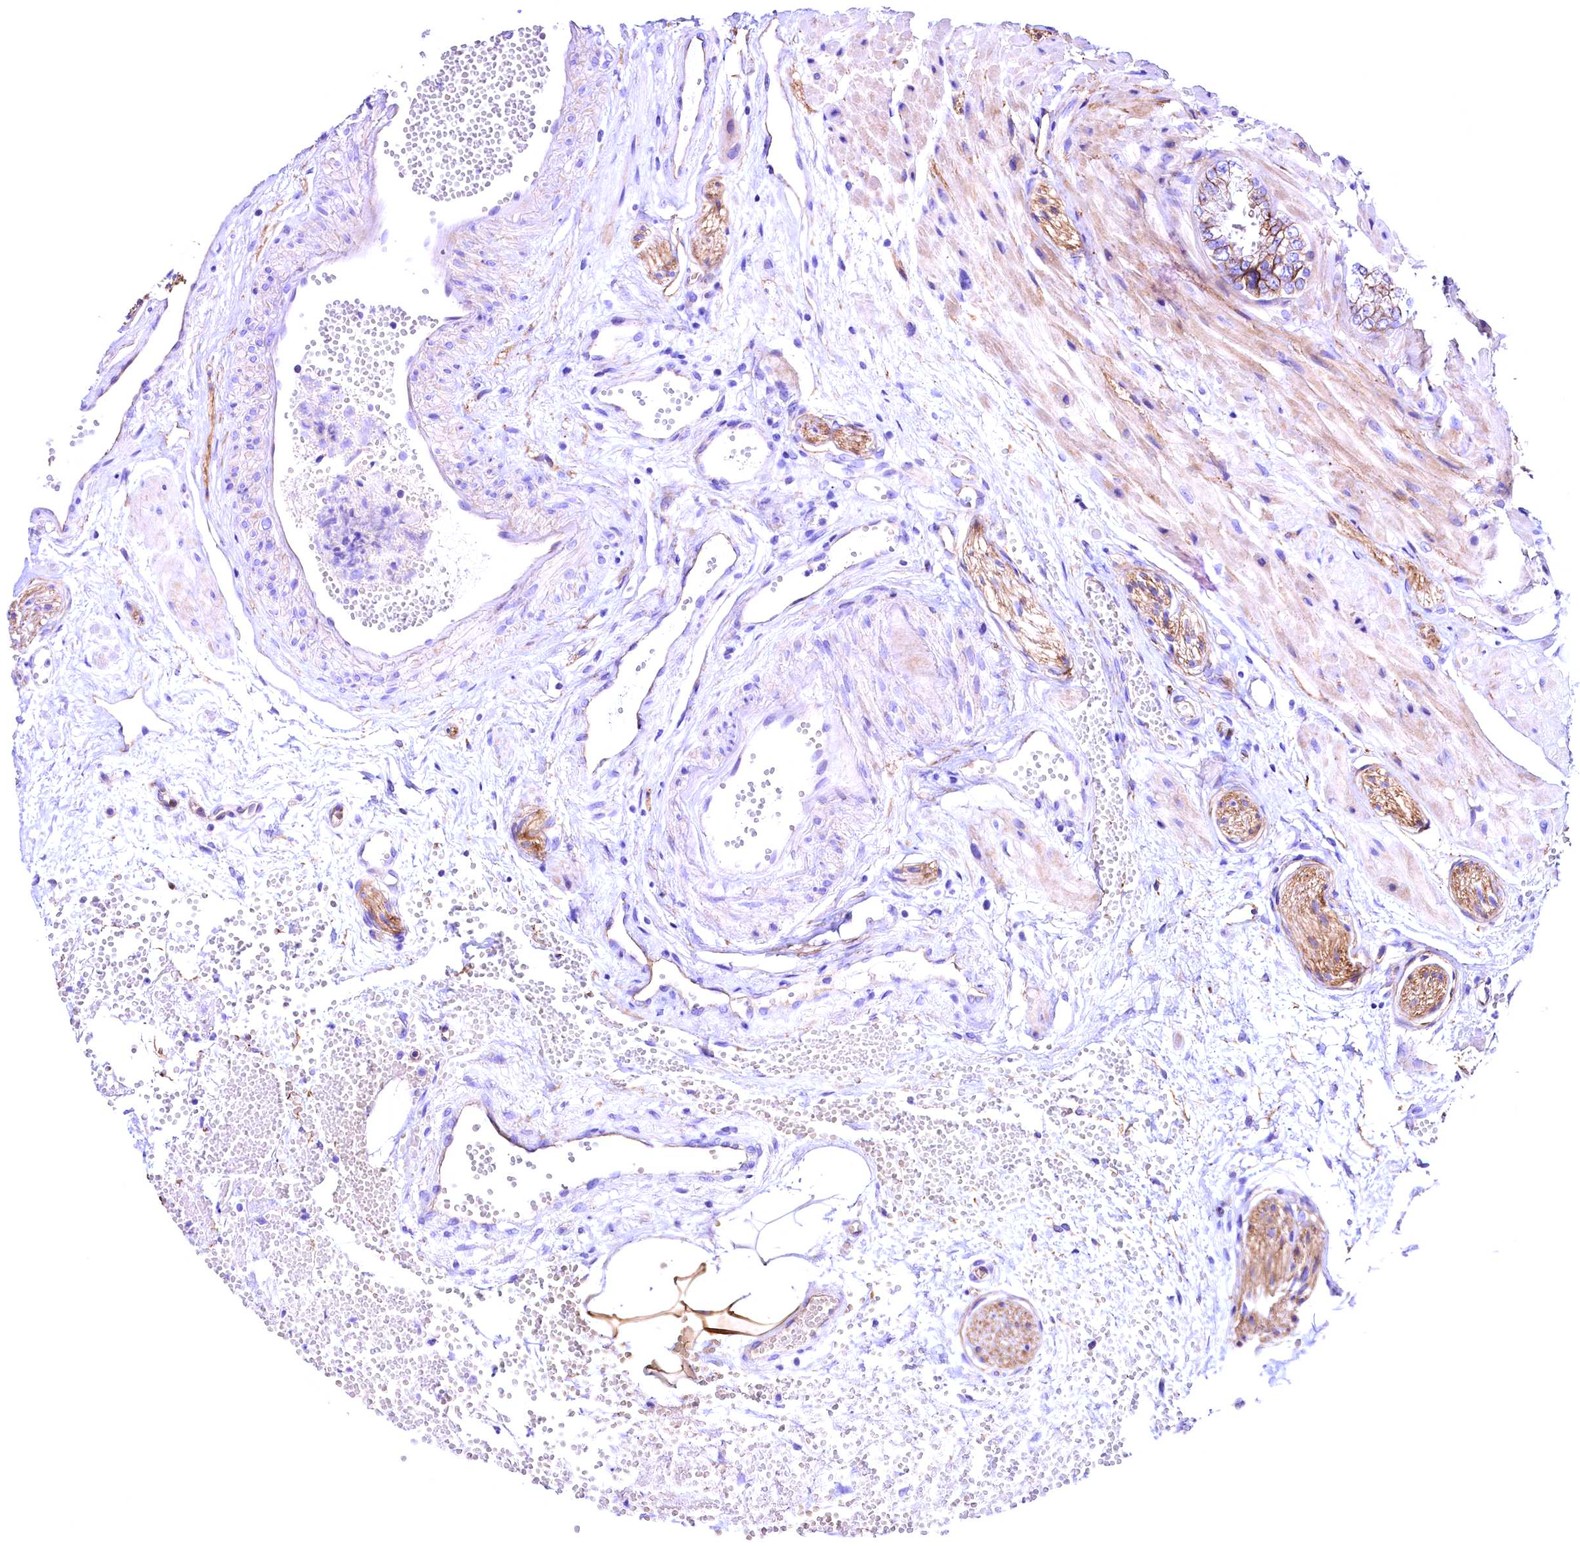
{"staining": {"intensity": "moderate", "quantity": ">75%", "location": "cytoplasmic/membranous"}, "tissue": "seminal vesicle", "cell_type": "Glandular cells", "image_type": "normal", "snomed": [{"axis": "morphology", "description": "Normal tissue, NOS"}, {"axis": "topography", "description": "Prostate"}, {"axis": "topography", "description": "Seminal veicle"}], "caption": "Immunohistochemical staining of unremarkable human seminal vesicle reveals medium levels of moderate cytoplasmic/membranous positivity in about >75% of glandular cells. The protein is stained brown, and the nuclei are stained in blue (DAB IHC with brightfield microscopy, high magnification).", "gene": "SLF1", "patient": {"sex": "male", "age": 51}}